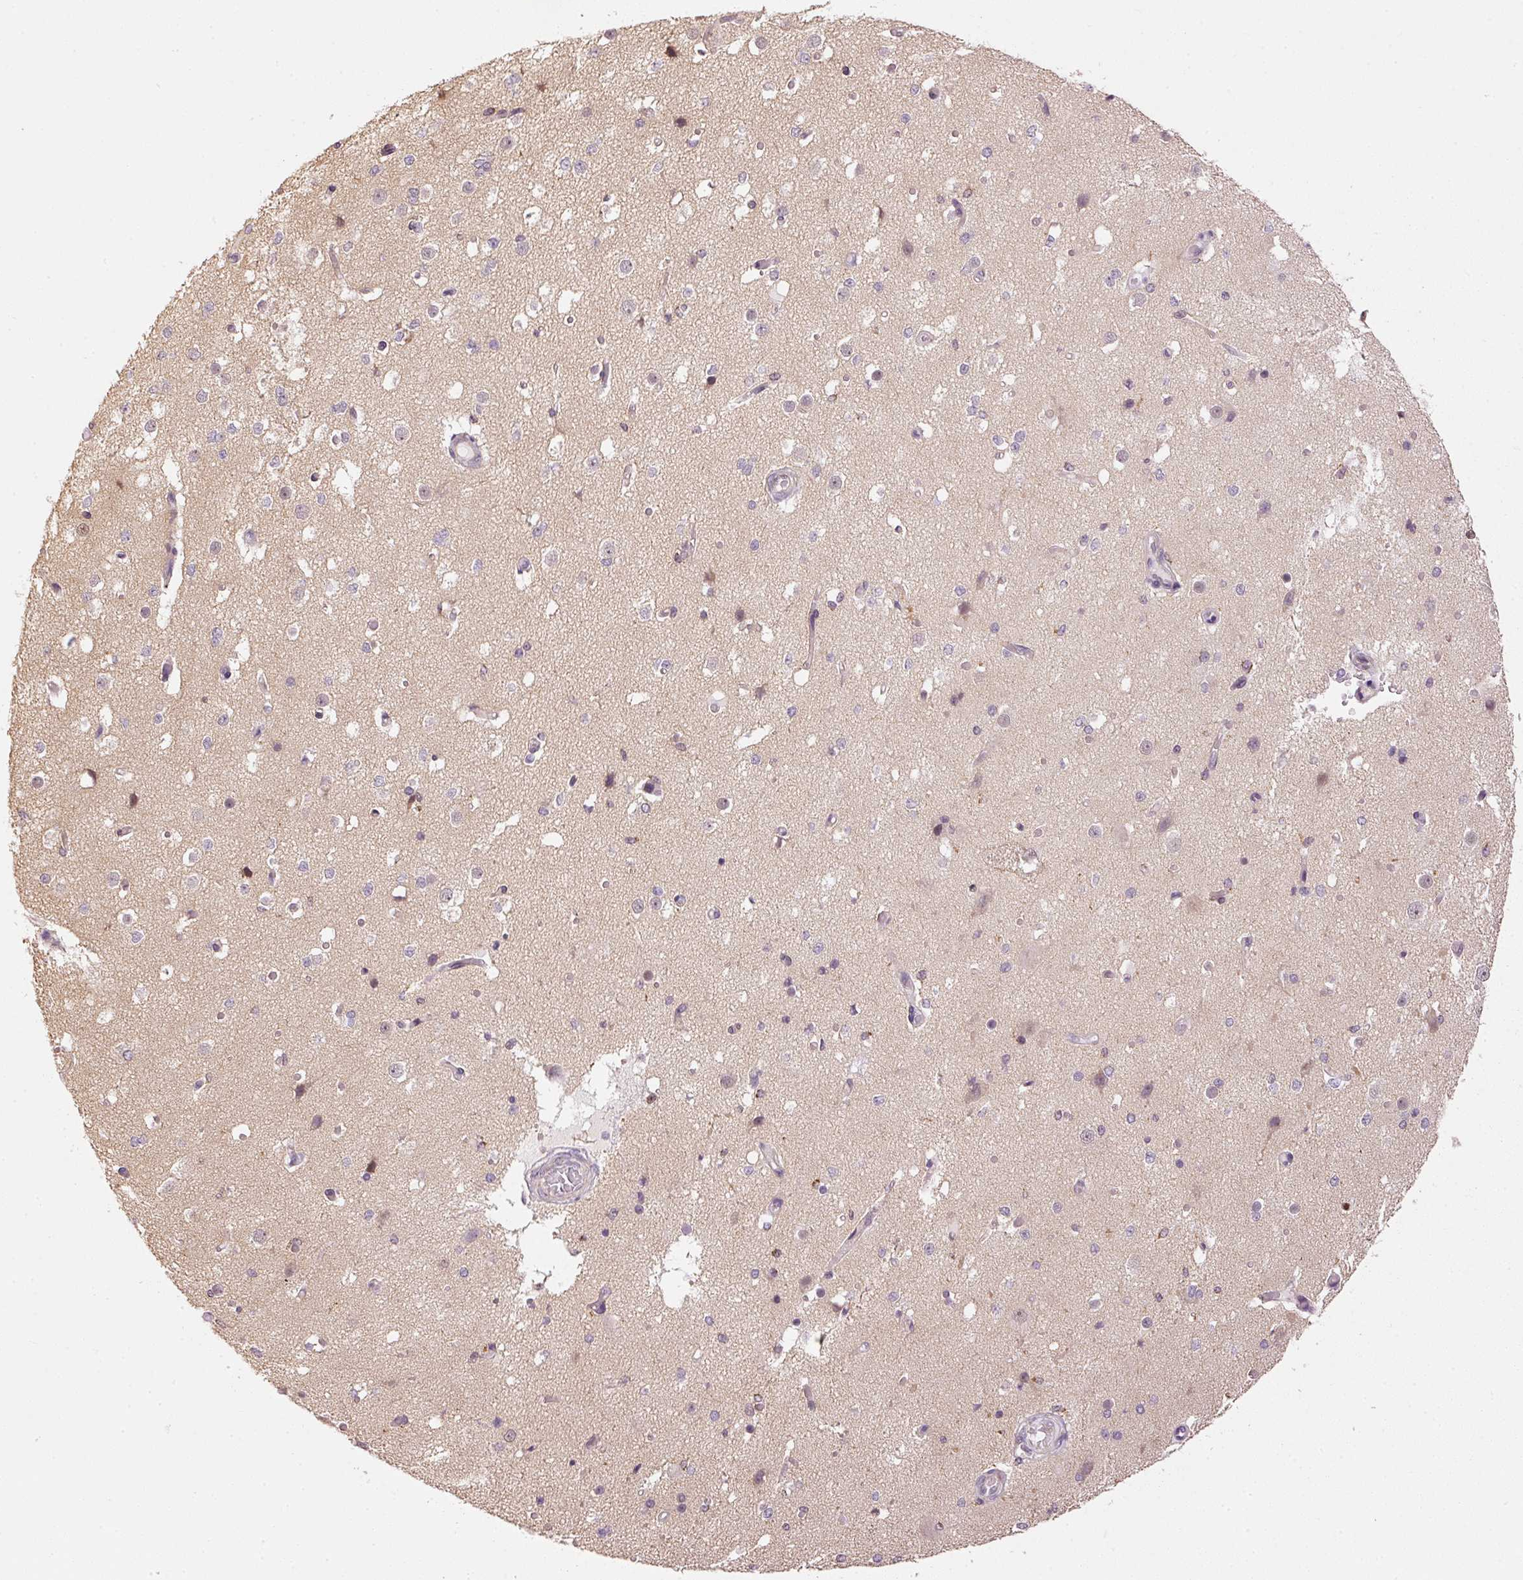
{"staining": {"intensity": "weak", "quantity": "25%-75%", "location": "nuclear"}, "tissue": "spleen", "cell_type": "Cells in red pulp", "image_type": "normal", "snomed": [{"axis": "morphology", "description": "Normal tissue, NOS"}, {"axis": "topography", "description": "Spleen"}], "caption": "Unremarkable spleen shows weak nuclear staining in approximately 25%-75% of cells in red pulp, visualized by immunohistochemistry. Ihc stains the protein in brown and the nuclei are stained blue.", "gene": "MTHFD1L", "patient": {"sex": "female", "age": 70}}